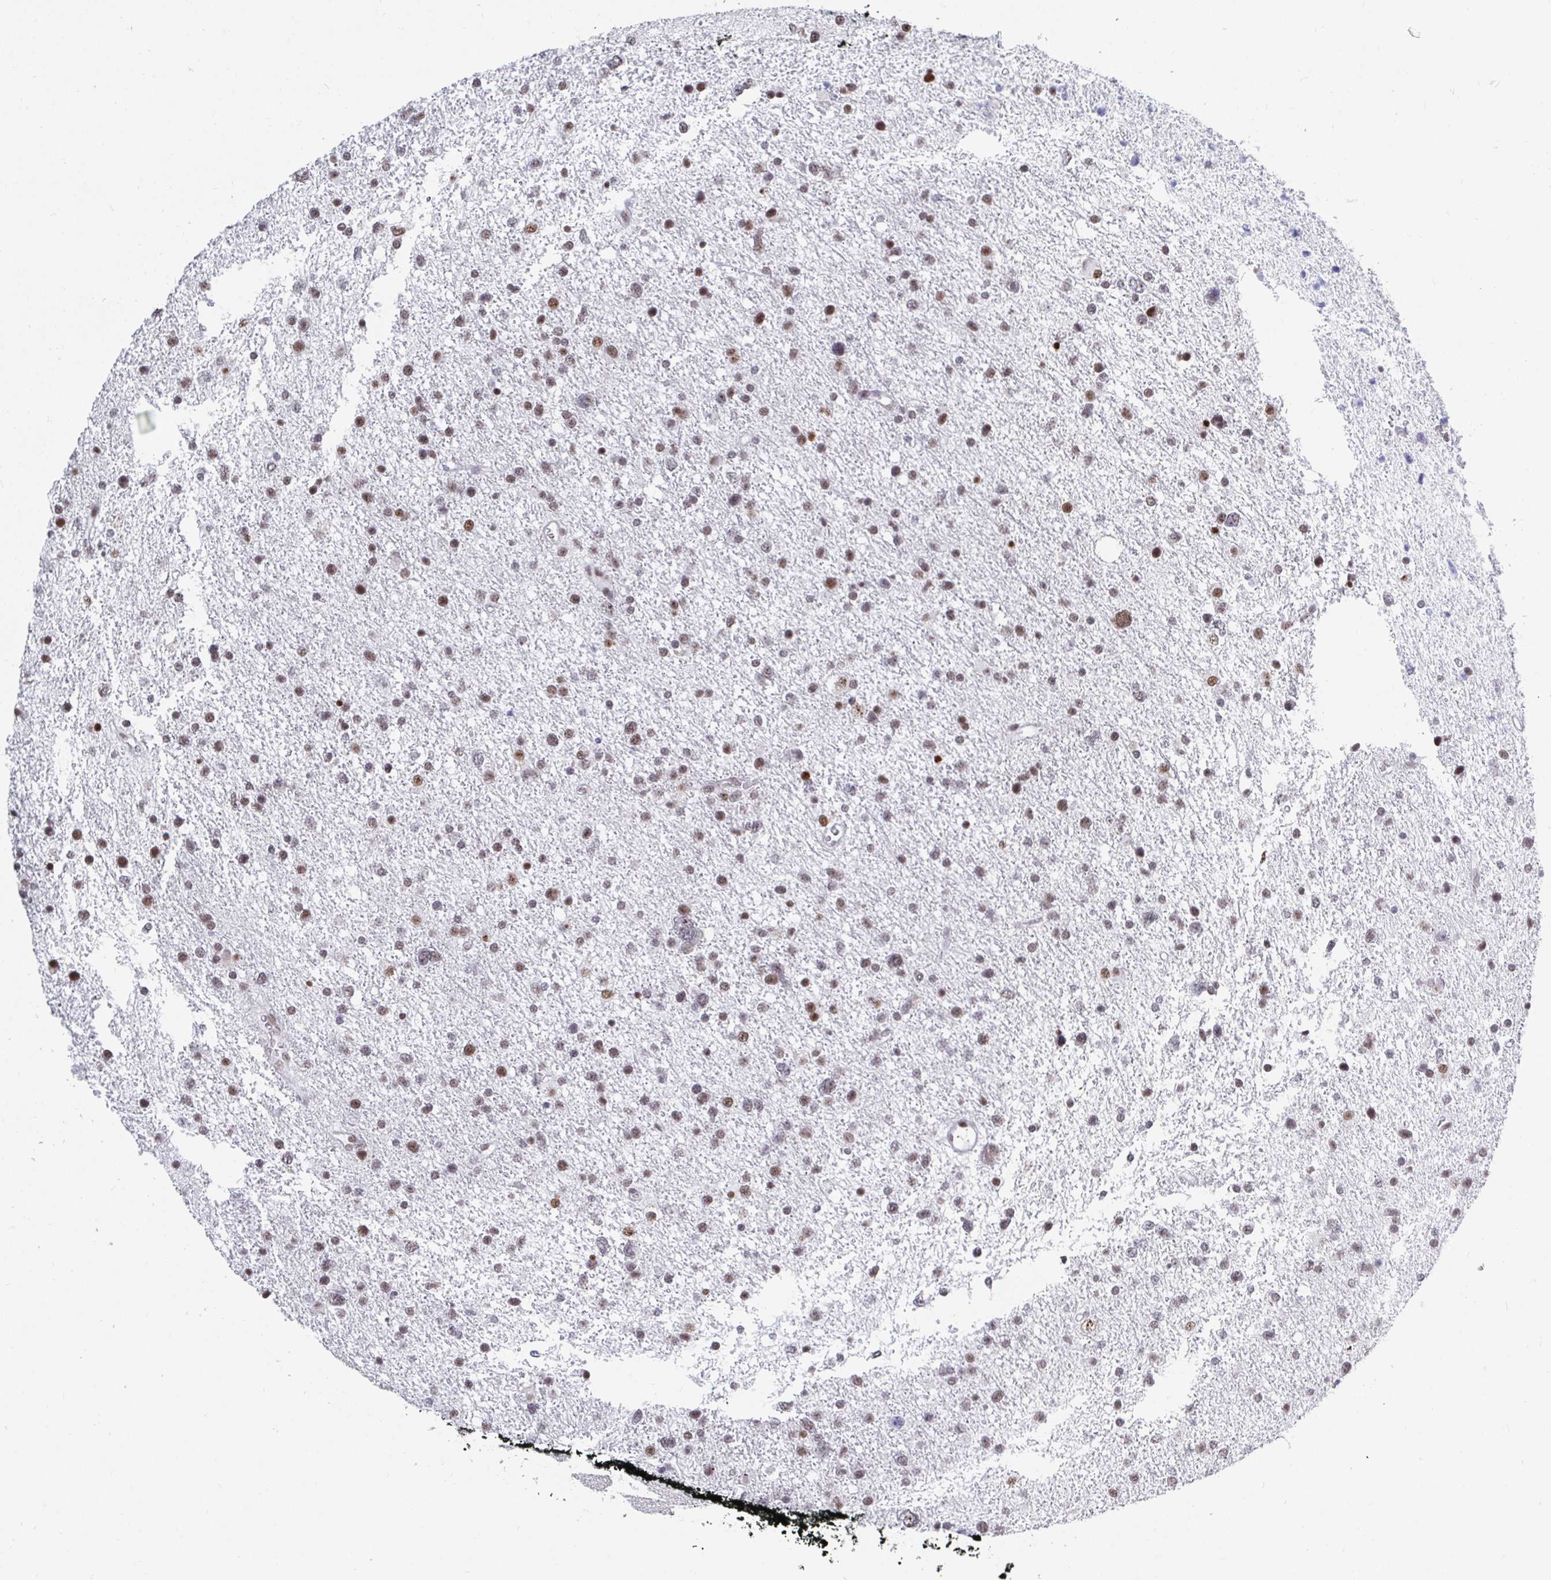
{"staining": {"intensity": "moderate", "quantity": ">75%", "location": "nuclear"}, "tissue": "glioma", "cell_type": "Tumor cells", "image_type": "cancer", "snomed": [{"axis": "morphology", "description": "Glioma, malignant, Low grade"}, {"axis": "topography", "description": "Brain"}], "caption": "Moderate nuclear staining is appreciated in about >75% of tumor cells in glioma.", "gene": "TRIP12", "patient": {"sex": "female", "age": 55}}